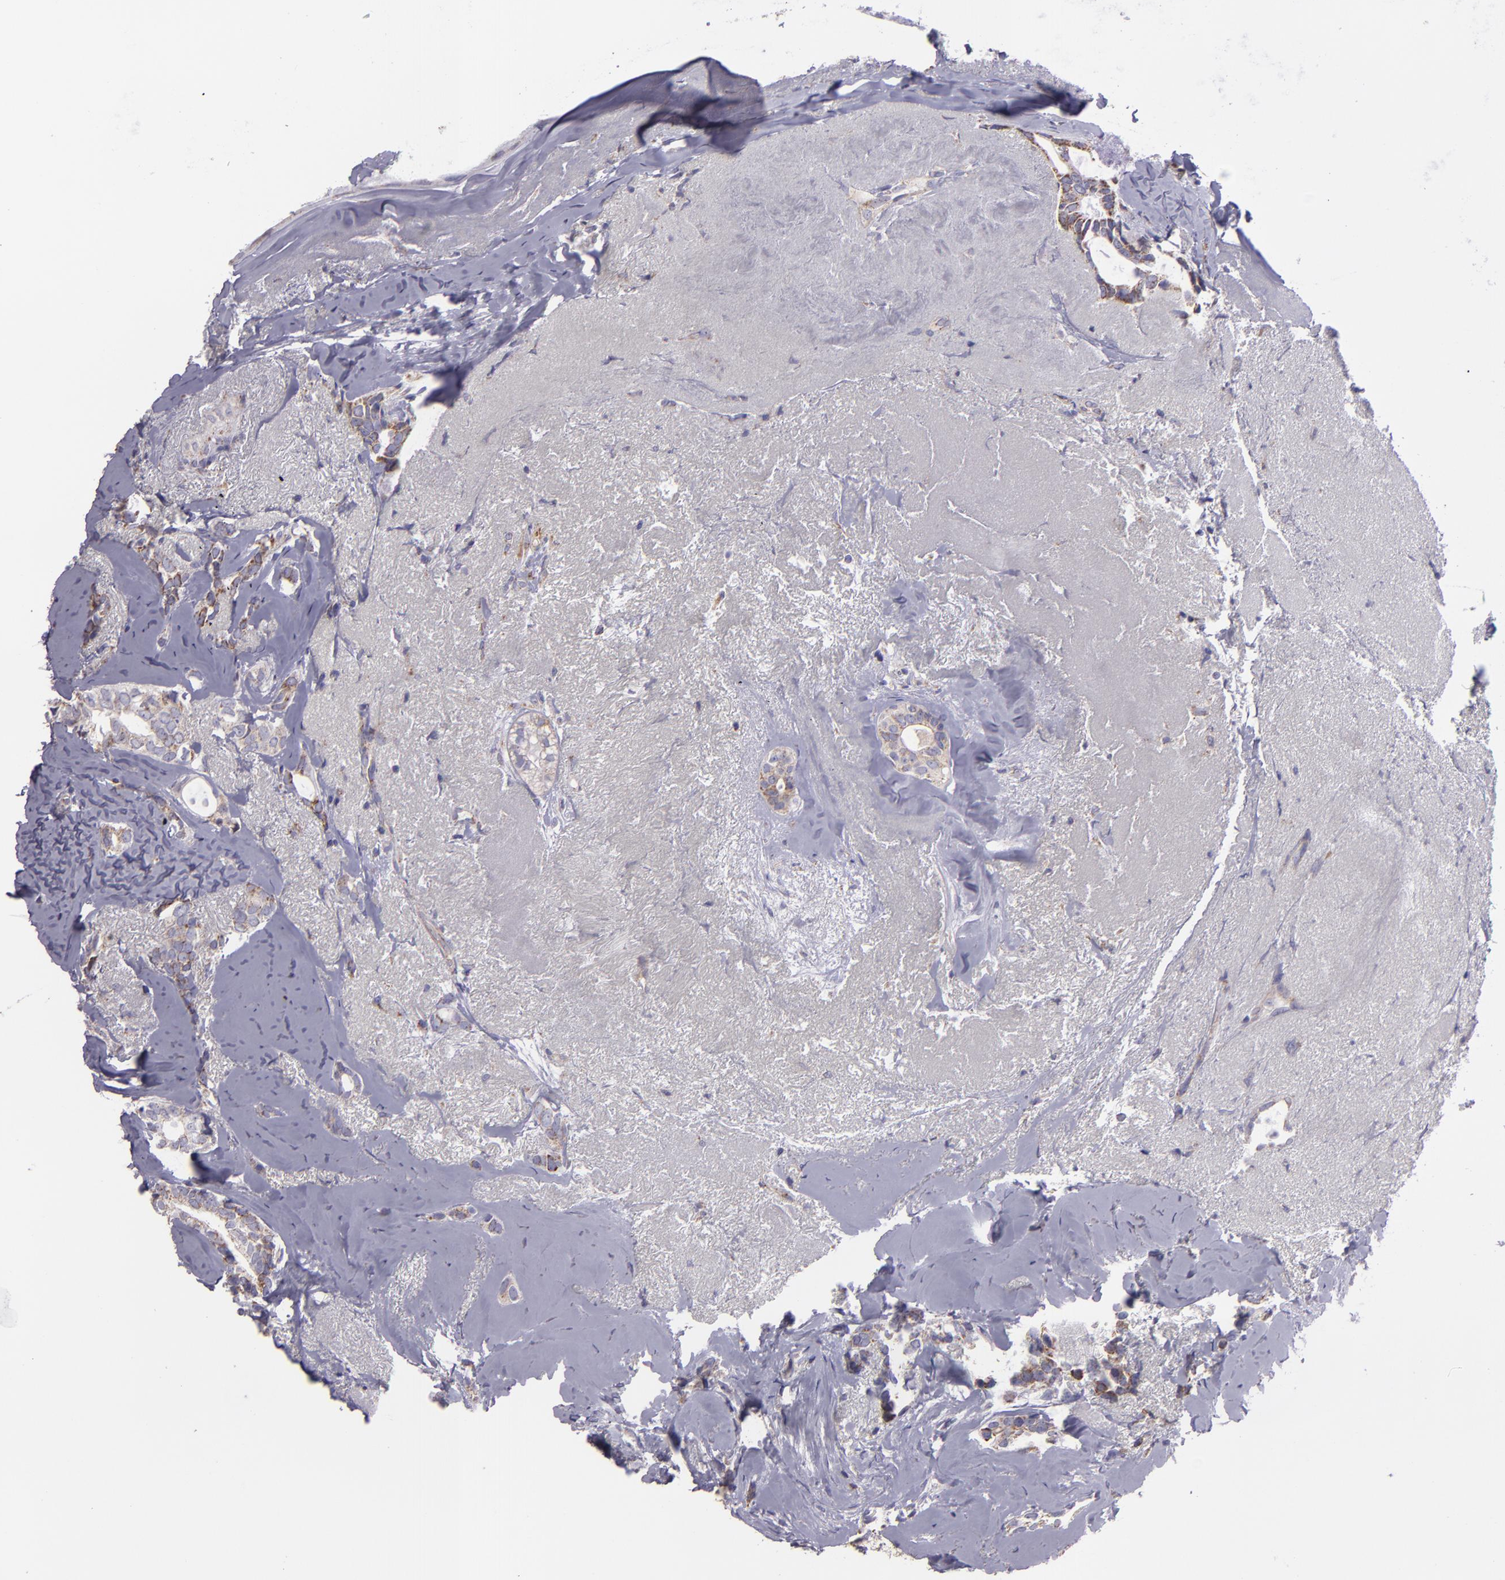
{"staining": {"intensity": "weak", "quantity": "25%-75%", "location": "cytoplasmic/membranous"}, "tissue": "breast cancer", "cell_type": "Tumor cells", "image_type": "cancer", "snomed": [{"axis": "morphology", "description": "Duct carcinoma"}, {"axis": "topography", "description": "Breast"}], "caption": "Immunohistochemistry (IHC) photomicrograph of neoplastic tissue: breast cancer (intraductal carcinoma) stained using immunohistochemistry reveals low levels of weak protein expression localized specifically in the cytoplasmic/membranous of tumor cells, appearing as a cytoplasmic/membranous brown color.", "gene": "HSPD1", "patient": {"sex": "female", "age": 54}}